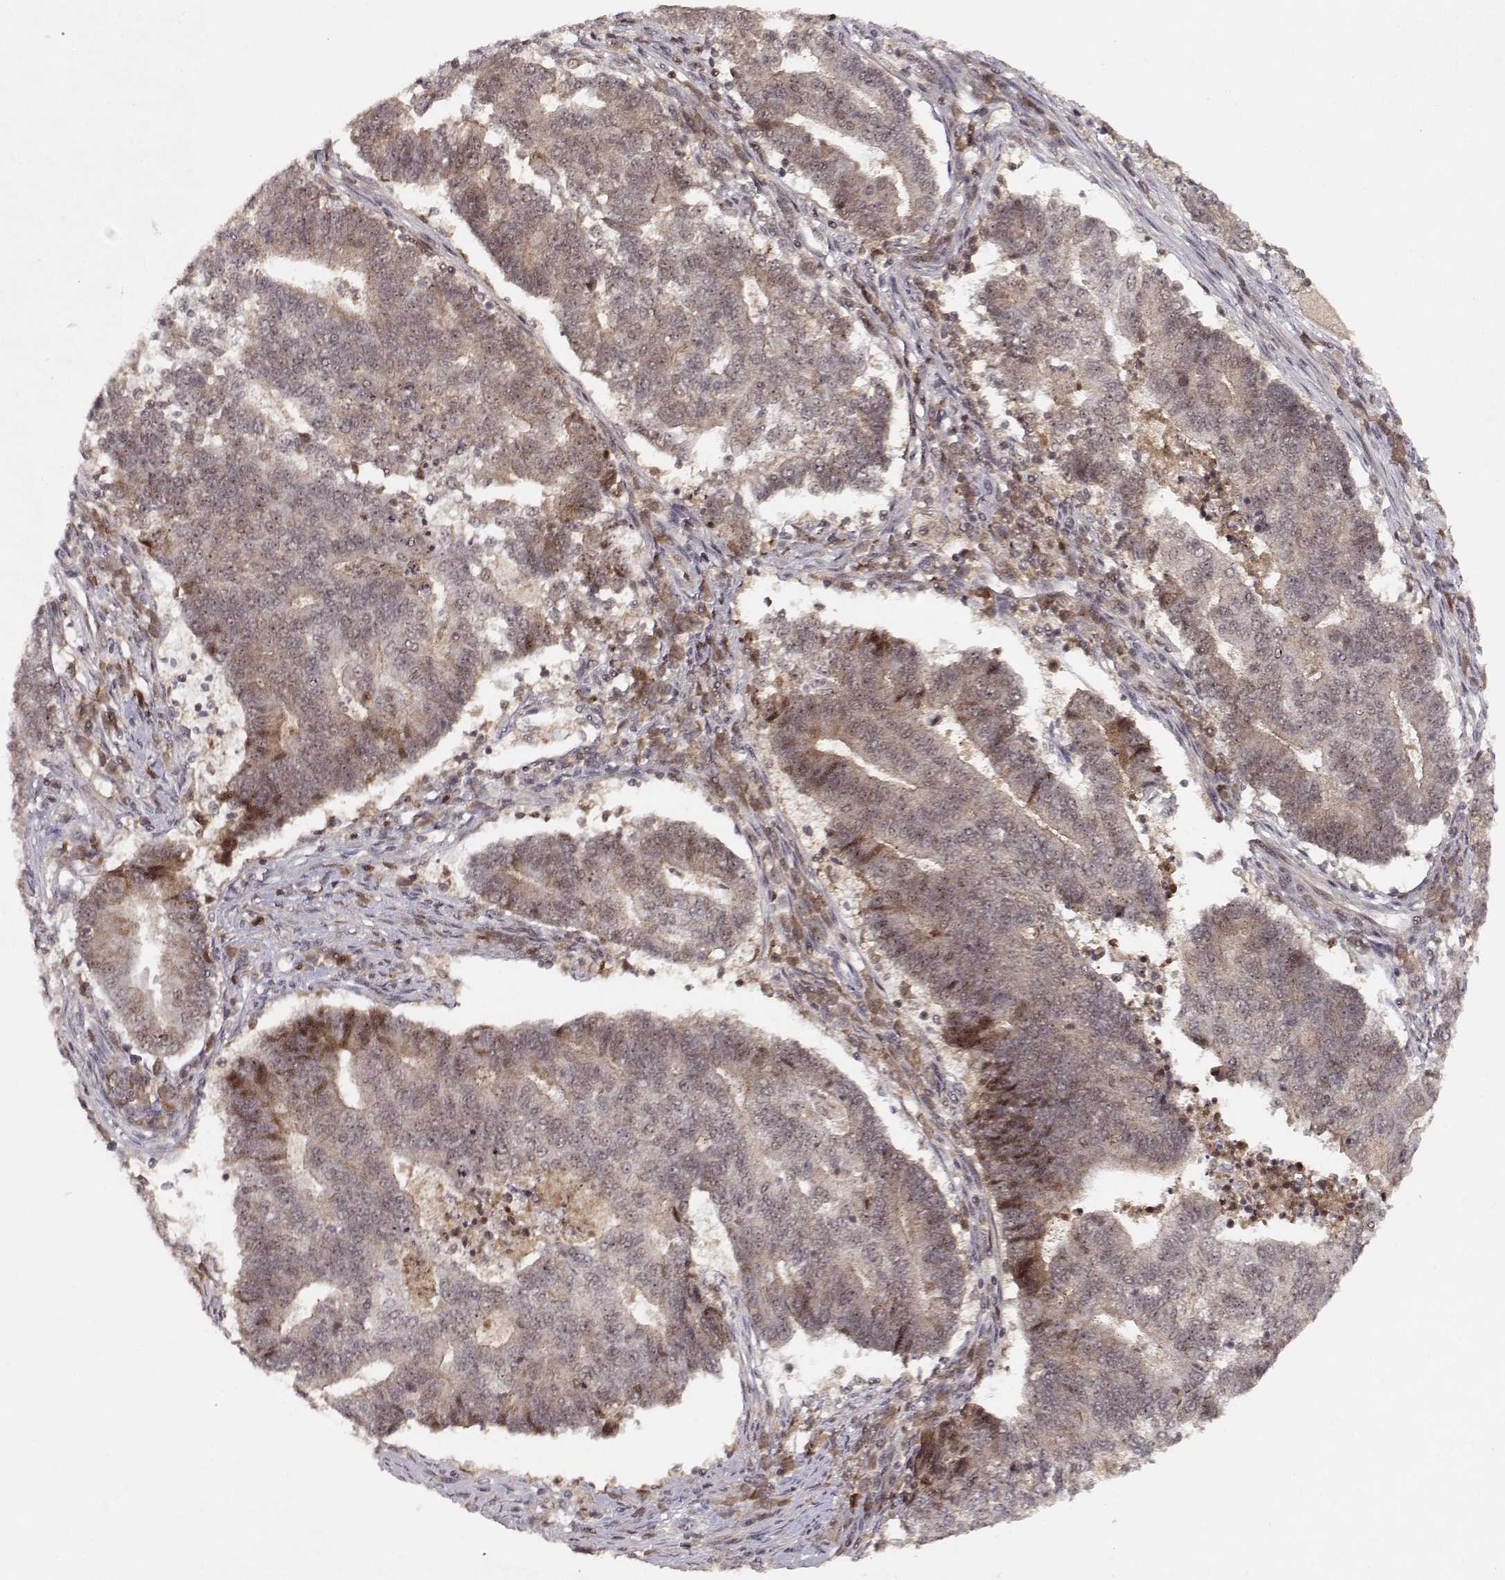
{"staining": {"intensity": "weak", "quantity": "25%-75%", "location": "cytoplasmic/membranous,nuclear"}, "tissue": "endometrial cancer", "cell_type": "Tumor cells", "image_type": "cancer", "snomed": [{"axis": "morphology", "description": "Adenocarcinoma, NOS"}, {"axis": "topography", "description": "Uterus"}, {"axis": "topography", "description": "Endometrium"}], "caption": "Endometrial cancer (adenocarcinoma) stained for a protein (brown) displays weak cytoplasmic/membranous and nuclear positive staining in approximately 25%-75% of tumor cells.", "gene": "CSNK2A1", "patient": {"sex": "female", "age": 54}}